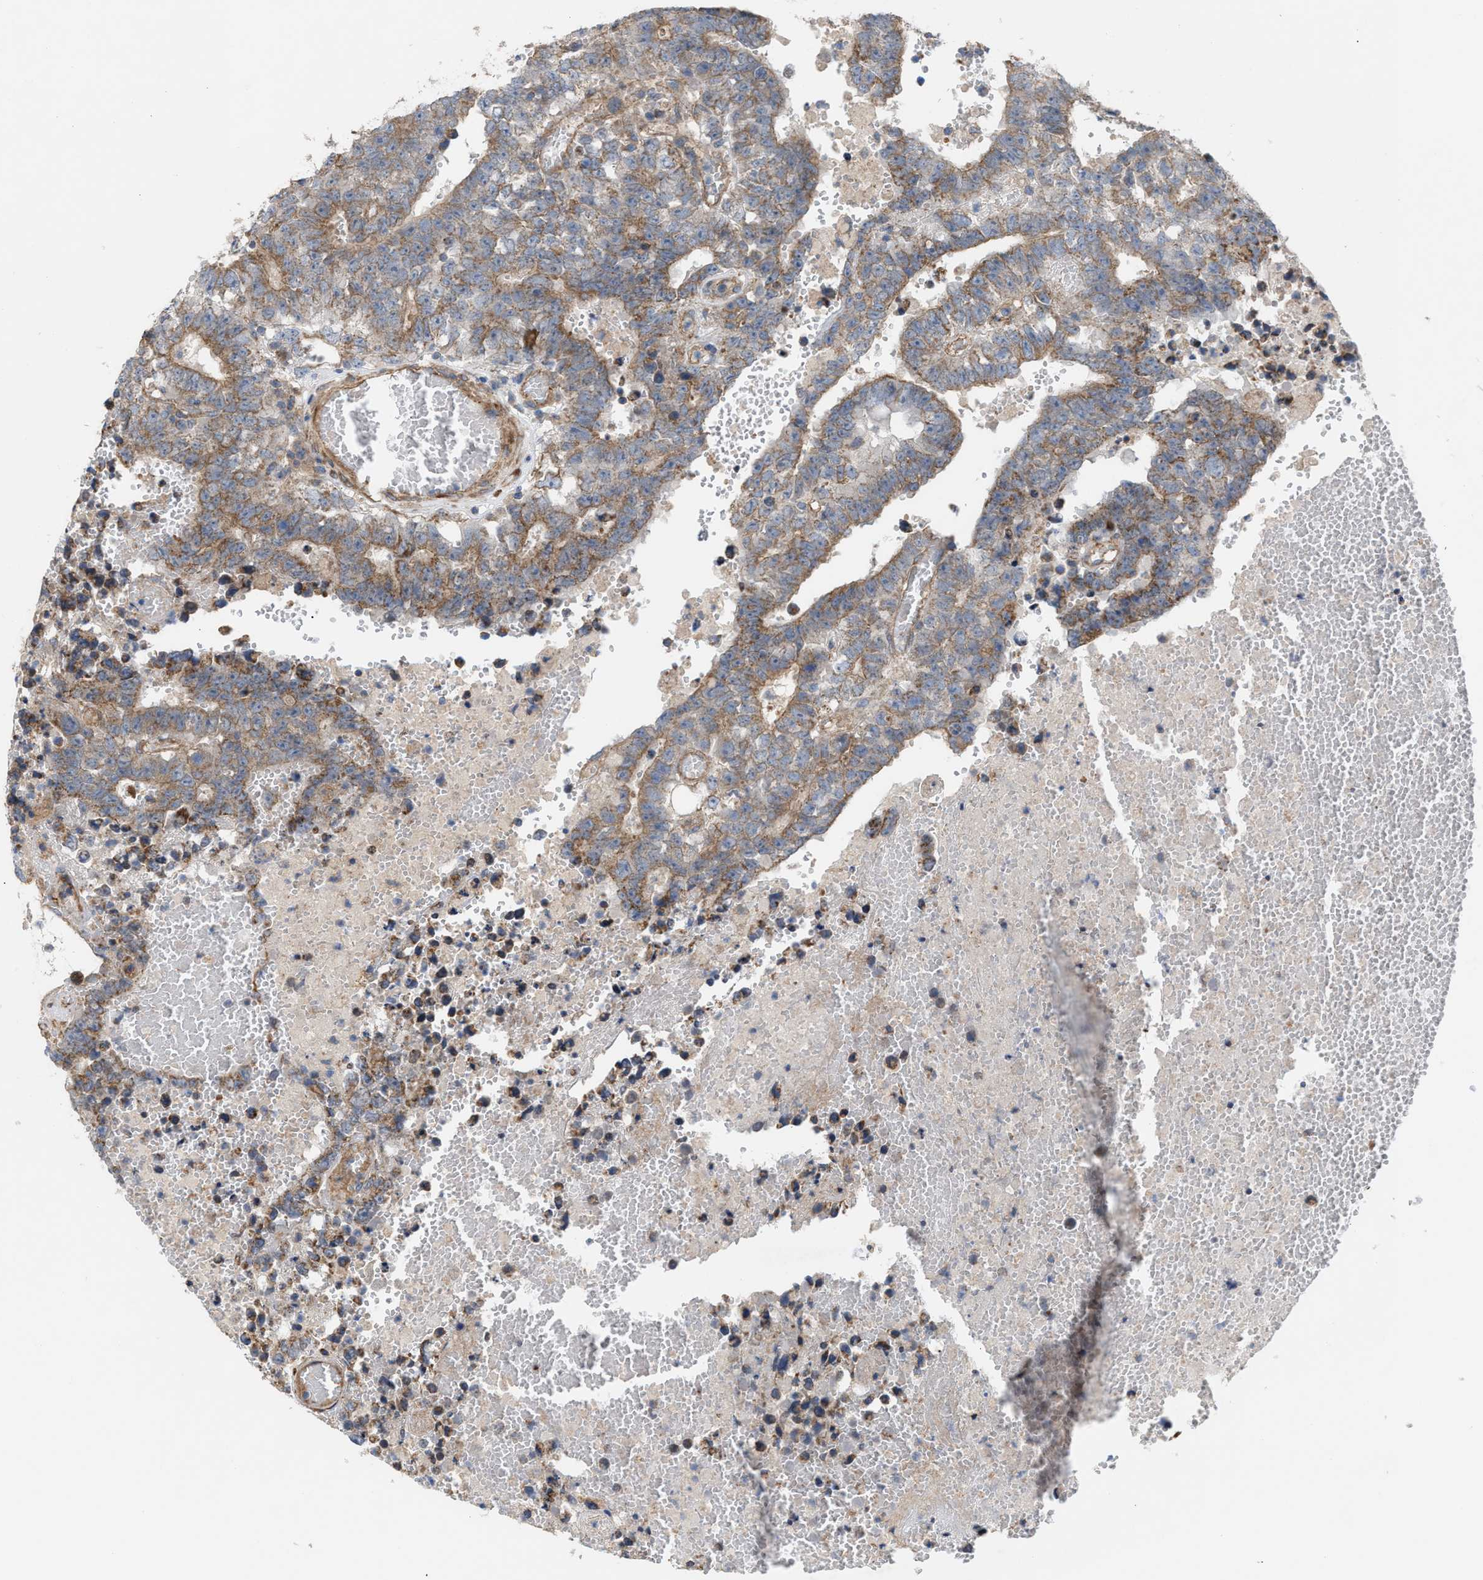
{"staining": {"intensity": "moderate", "quantity": ">75%", "location": "cytoplasmic/membranous"}, "tissue": "testis cancer", "cell_type": "Tumor cells", "image_type": "cancer", "snomed": [{"axis": "morphology", "description": "Carcinoma, Embryonal, NOS"}, {"axis": "topography", "description": "Testis"}], "caption": "Human testis embryonal carcinoma stained with a brown dye demonstrates moderate cytoplasmic/membranous positive positivity in approximately >75% of tumor cells.", "gene": "OXSM", "patient": {"sex": "male", "age": 25}}